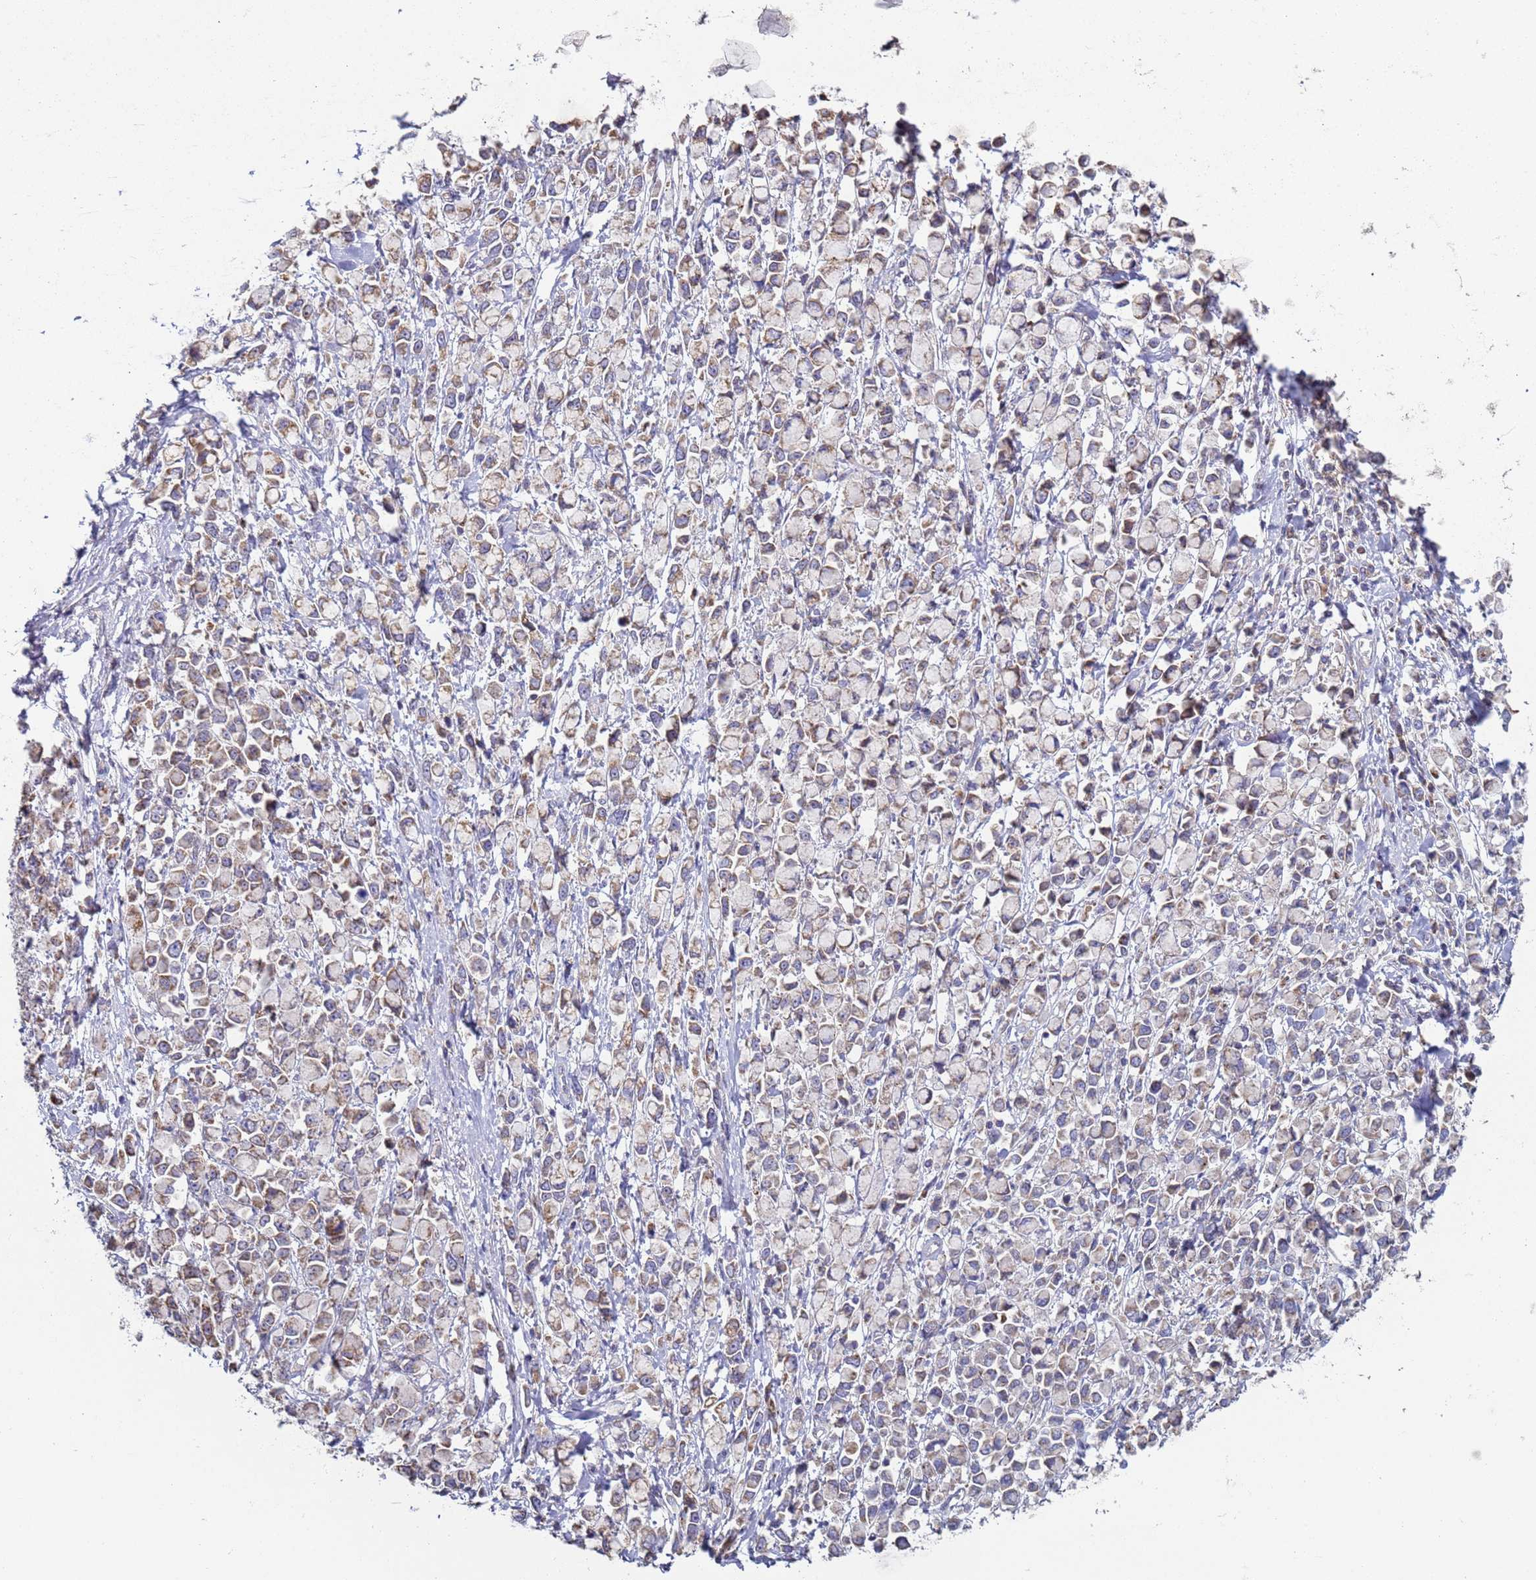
{"staining": {"intensity": "weak", "quantity": "25%-75%", "location": "cytoplasmic/membranous"}, "tissue": "stomach cancer", "cell_type": "Tumor cells", "image_type": "cancer", "snomed": [{"axis": "morphology", "description": "Adenocarcinoma, NOS"}, {"axis": "topography", "description": "Stomach"}], "caption": "A brown stain highlights weak cytoplasmic/membranous expression of a protein in human stomach cancer tumor cells. (DAB (3,3'-diaminobenzidine) IHC with brightfield microscopy, high magnification).", "gene": "DIP2B", "patient": {"sex": "female", "age": 81}}